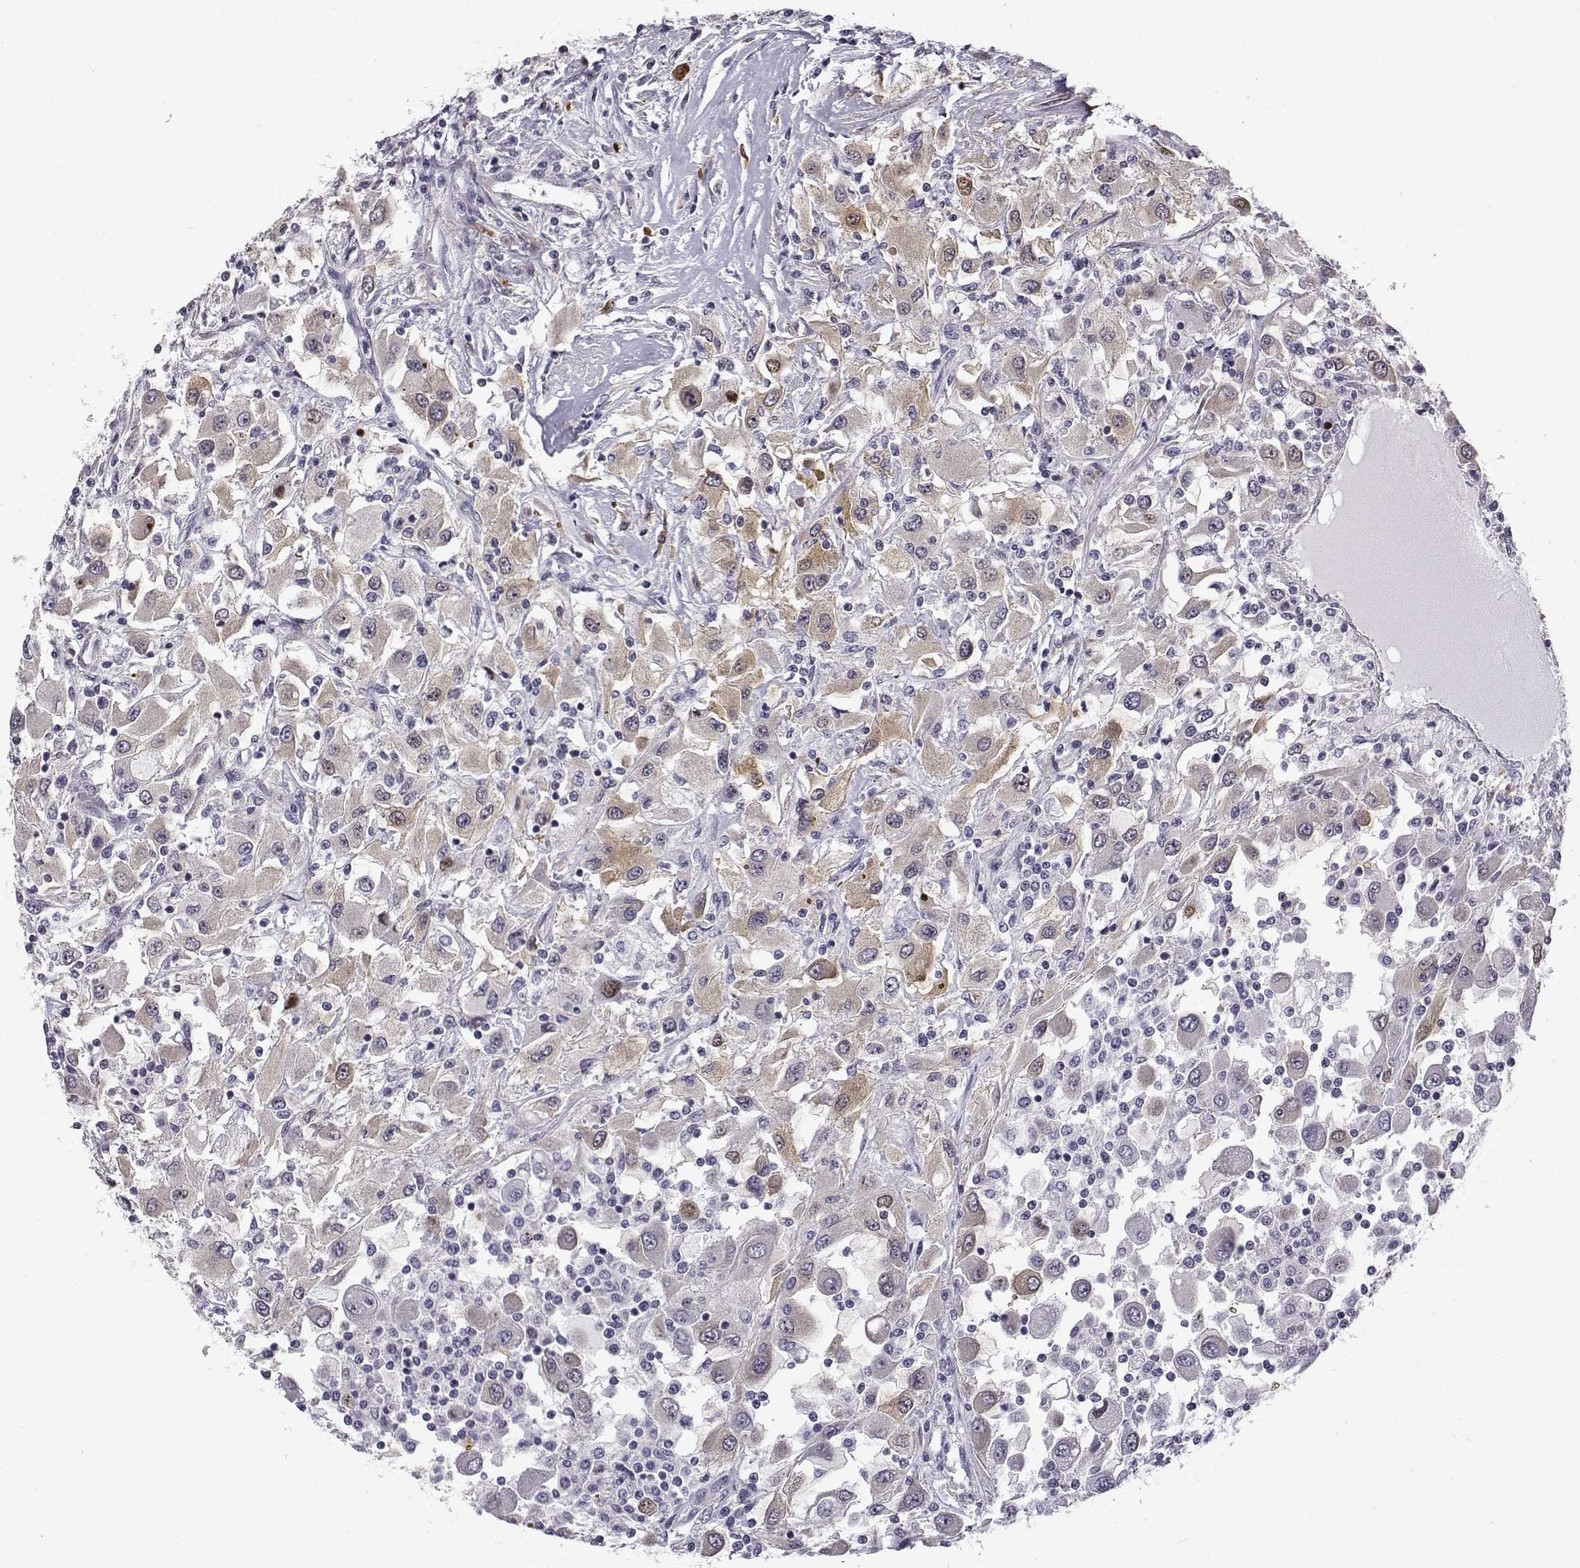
{"staining": {"intensity": "weak", "quantity": "<25%", "location": "cytoplasmic/membranous"}, "tissue": "renal cancer", "cell_type": "Tumor cells", "image_type": "cancer", "snomed": [{"axis": "morphology", "description": "Adenocarcinoma, NOS"}, {"axis": "topography", "description": "Kidney"}], "caption": "Immunohistochemistry (IHC) of renal cancer (adenocarcinoma) exhibits no positivity in tumor cells. The staining is performed using DAB brown chromogen with nuclei counter-stained in using hematoxylin.", "gene": "PHGDH", "patient": {"sex": "female", "age": 67}}